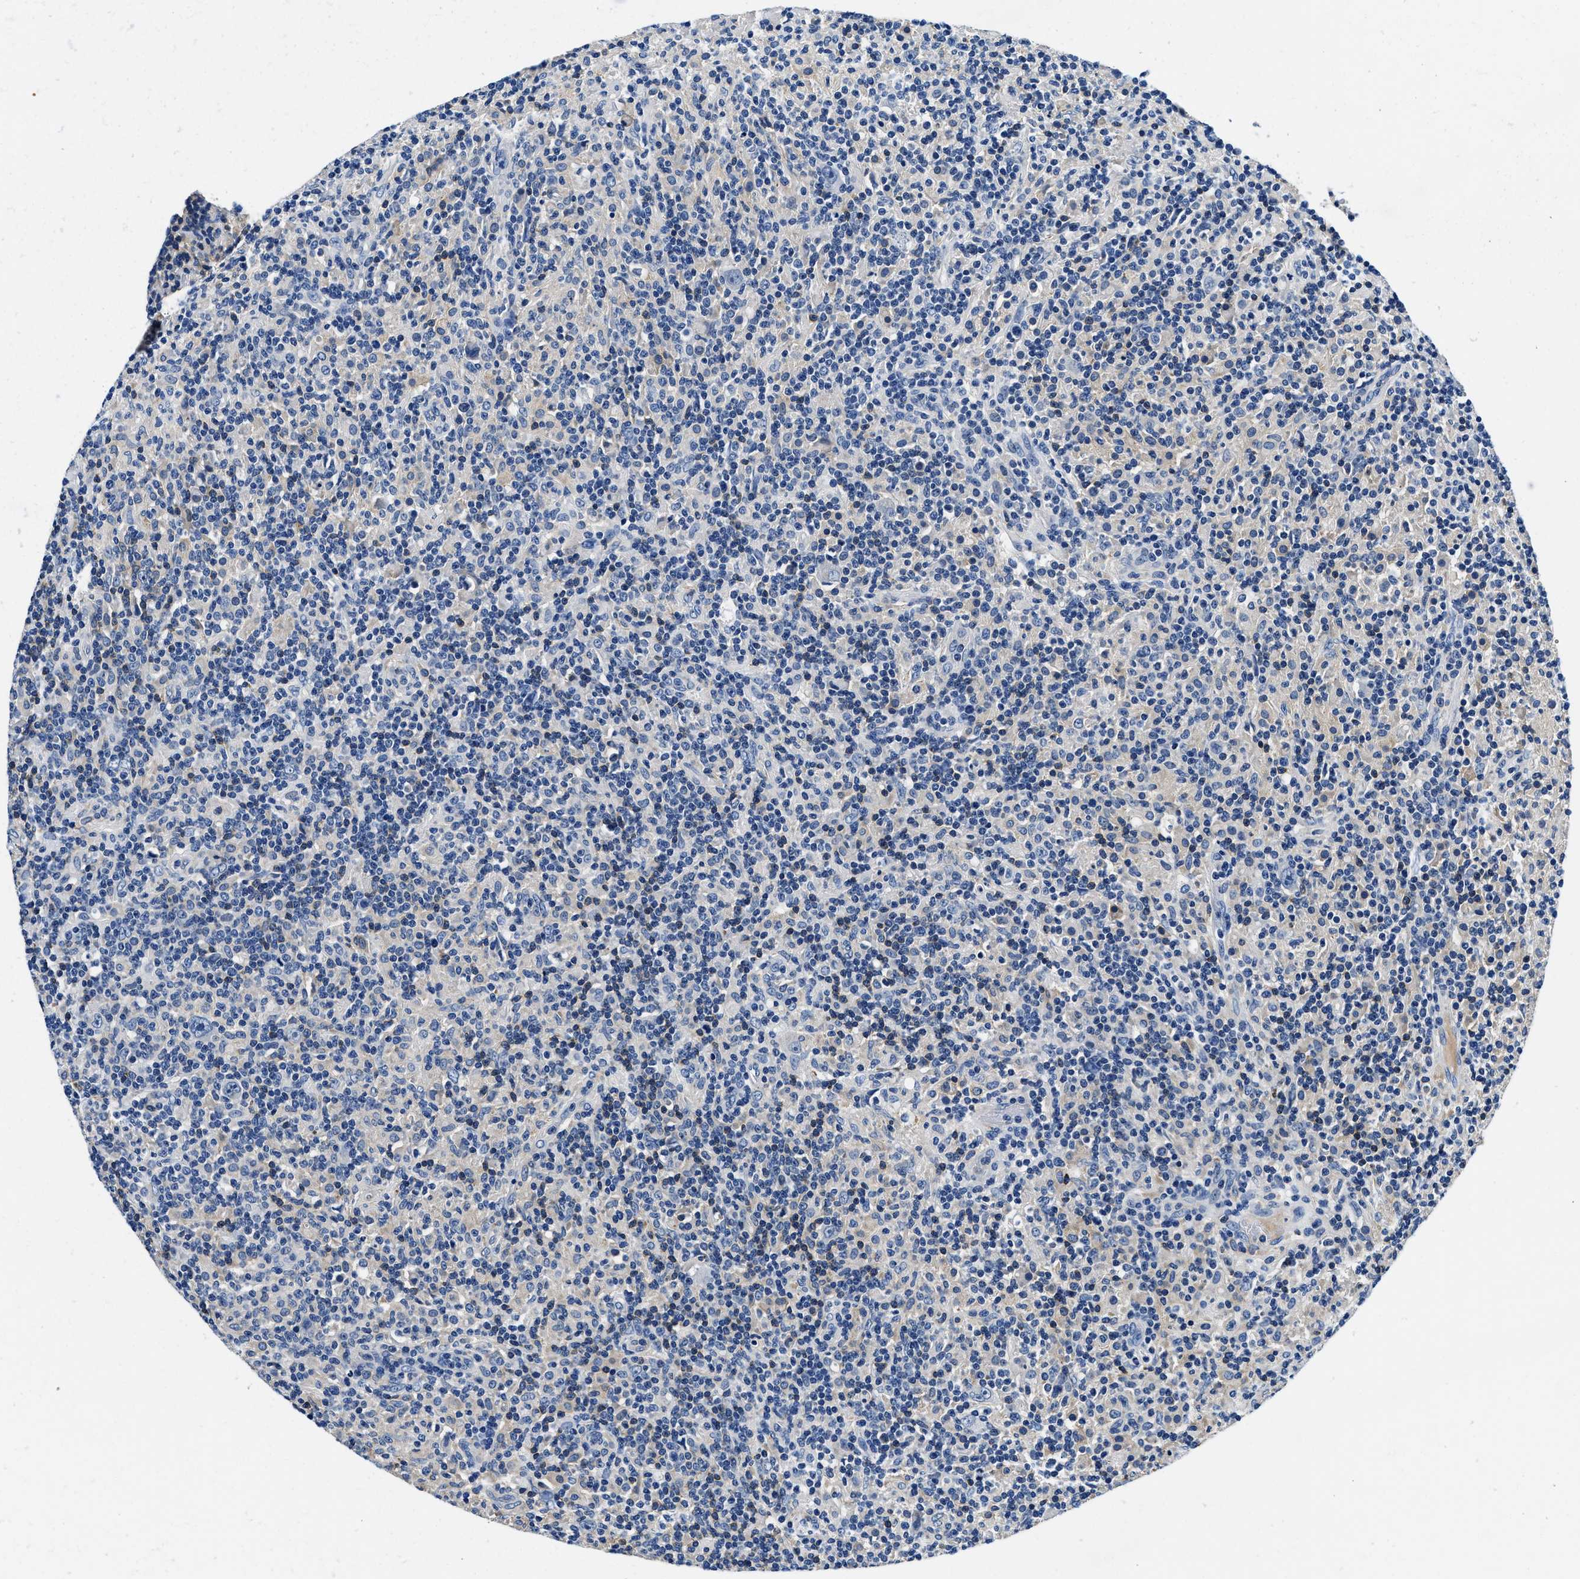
{"staining": {"intensity": "negative", "quantity": "none", "location": "none"}, "tissue": "lymphoma", "cell_type": "Tumor cells", "image_type": "cancer", "snomed": [{"axis": "morphology", "description": "Hodgkin's disease, NOS"}, {"axis": "topography", "description": "Lymph node"}], "caption": "Hodgkin's disease was stained to show a protein in brown. There is no significant positivity in tumor cells.", "gene": "ZFAND3", "patient": {"sex": "male", "age": 70}}